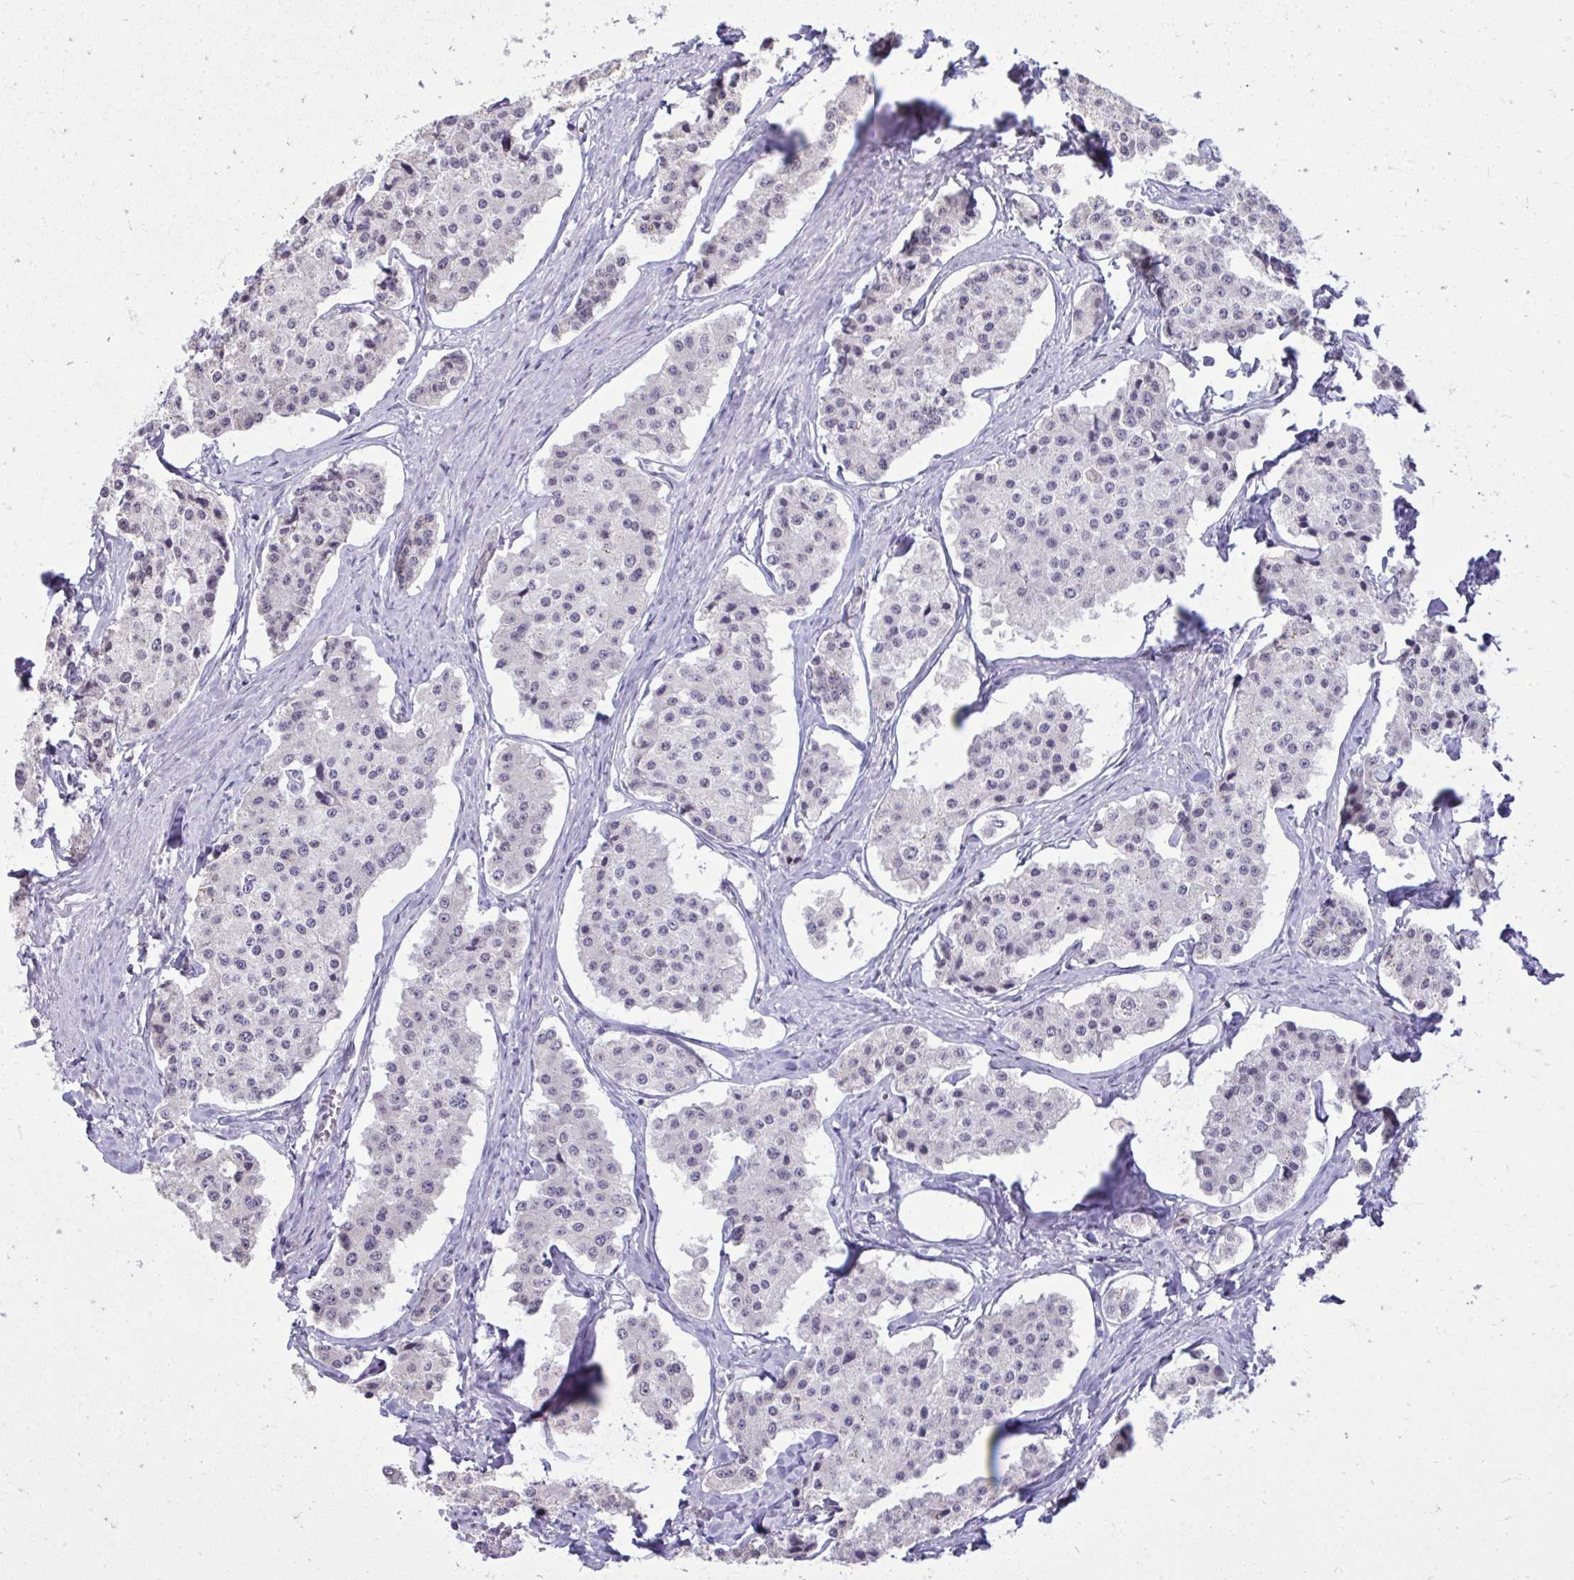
{"staining": {"intensity": "negative", "quantity": "none", "location": "none"}, "tissue": "carcinoid", "cell_type": "Tumor cells", "image_type": "cancer", "snomed": [{"axis": "morphology", "description": "Carcinoid, malignant, NOS"}, {"axis": "topography", "description": "Small intestine"}], "caption": "High power microscopy photomicrograph of an immunohistochemistry histopathology image of malignant carcinoid, revealing no significant expression in tumor cells.", "gene": "NPPA", "patient": {"sex": "female", "age": 65}}